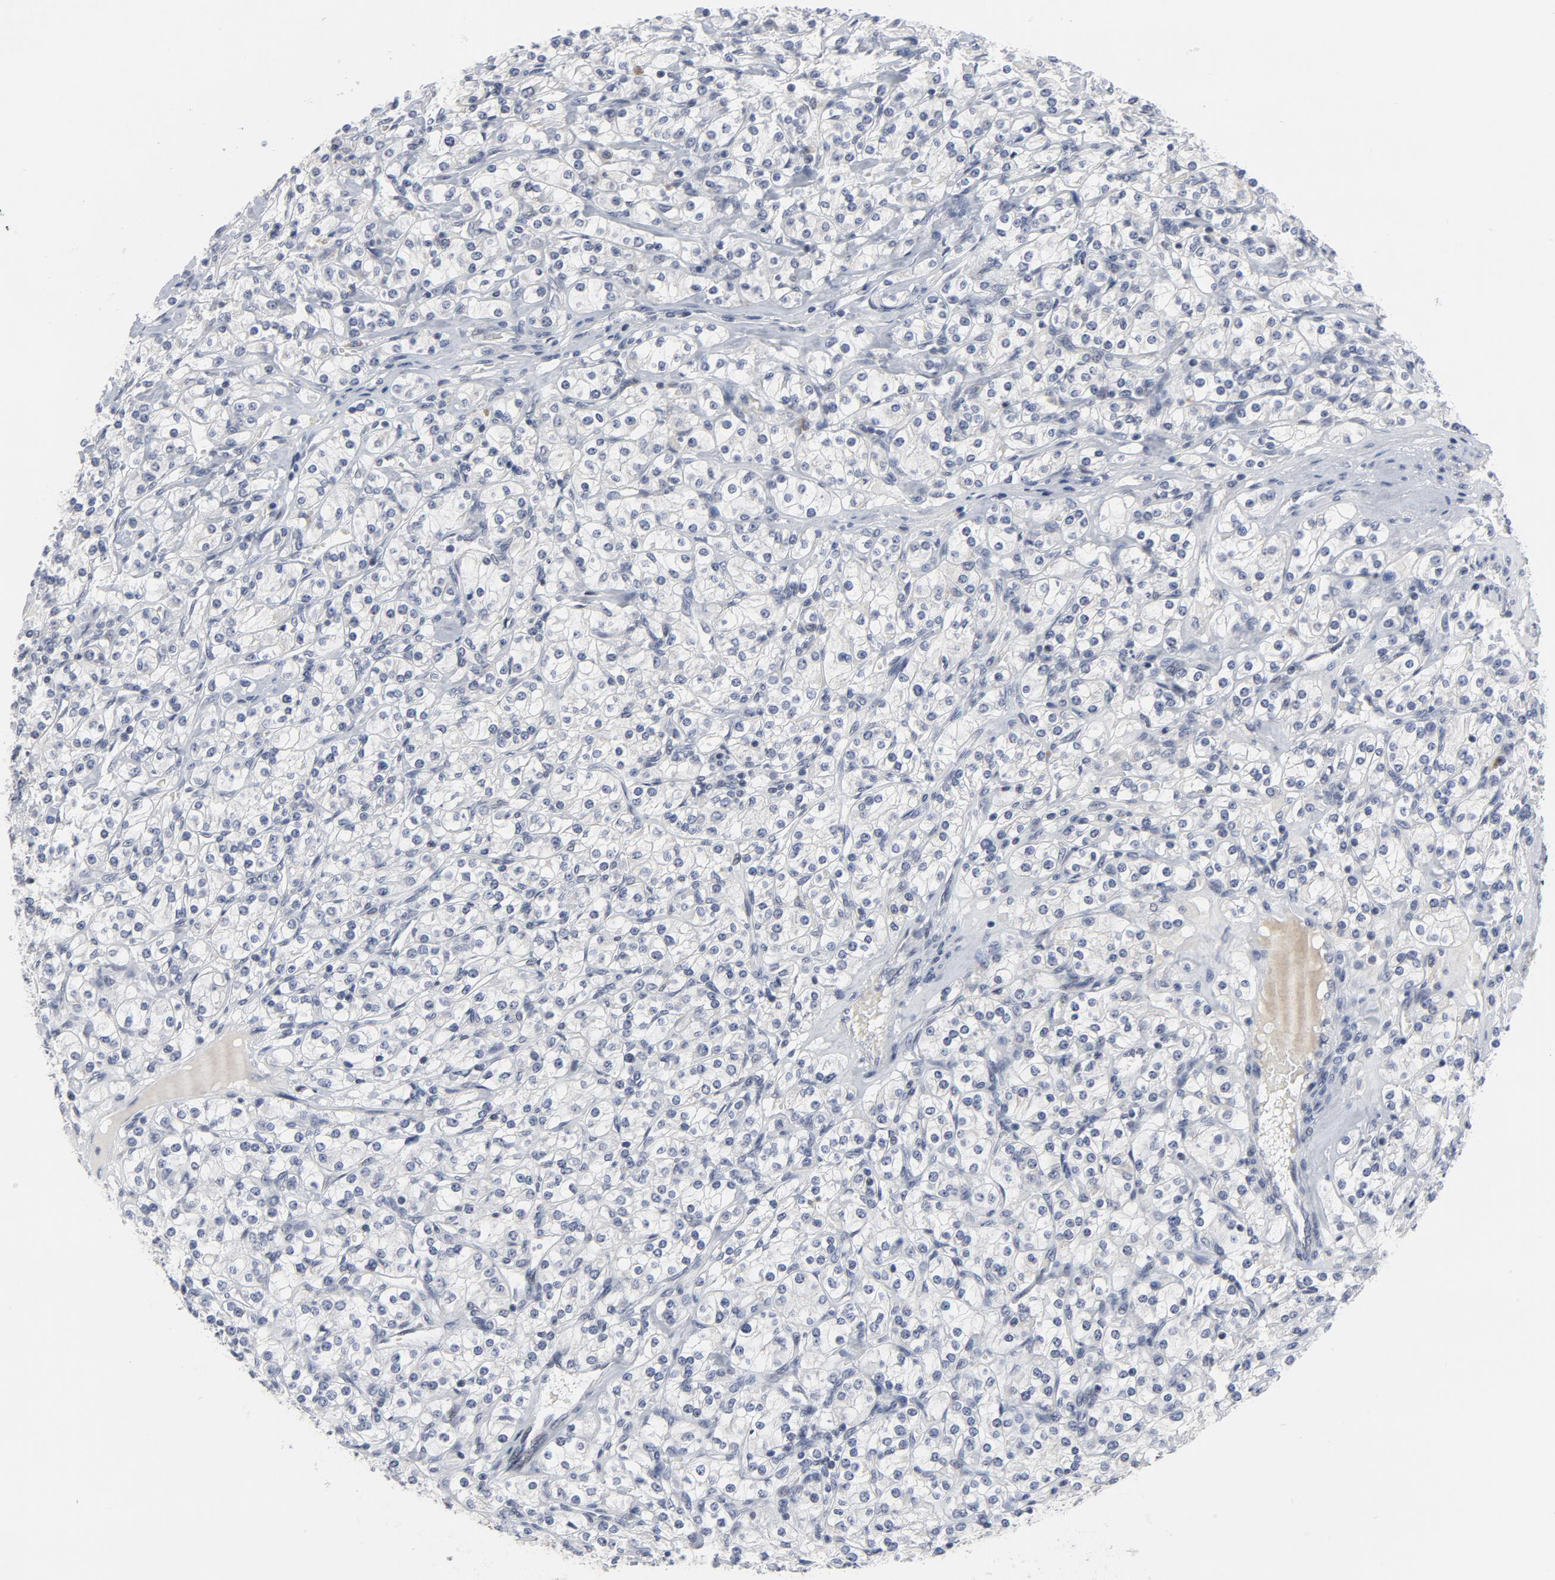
{"staining": {"intensity": "weak", "quantity": "<25%", "location": "nuclear"}, "tissue": "renal cancer", "cell_type": "Tumor cells", "image_type": "cancer", "snomed": [{"axis": "morphology", "description": "Adenocarcinoma, NOS"}, {"axis": "topography", "description": "Kidney"}], "caption": "IHC image of renal cancer stained for a protein (brown), which exhibits no staining in tumor cells. (DAB (3,3'-diaminobenzidine) immunohistochemistry (IHC) visualized using brightfield microscopy, high magnification).", "gene": "GABPA", "patient": {"sex": "male", "age": 77}}